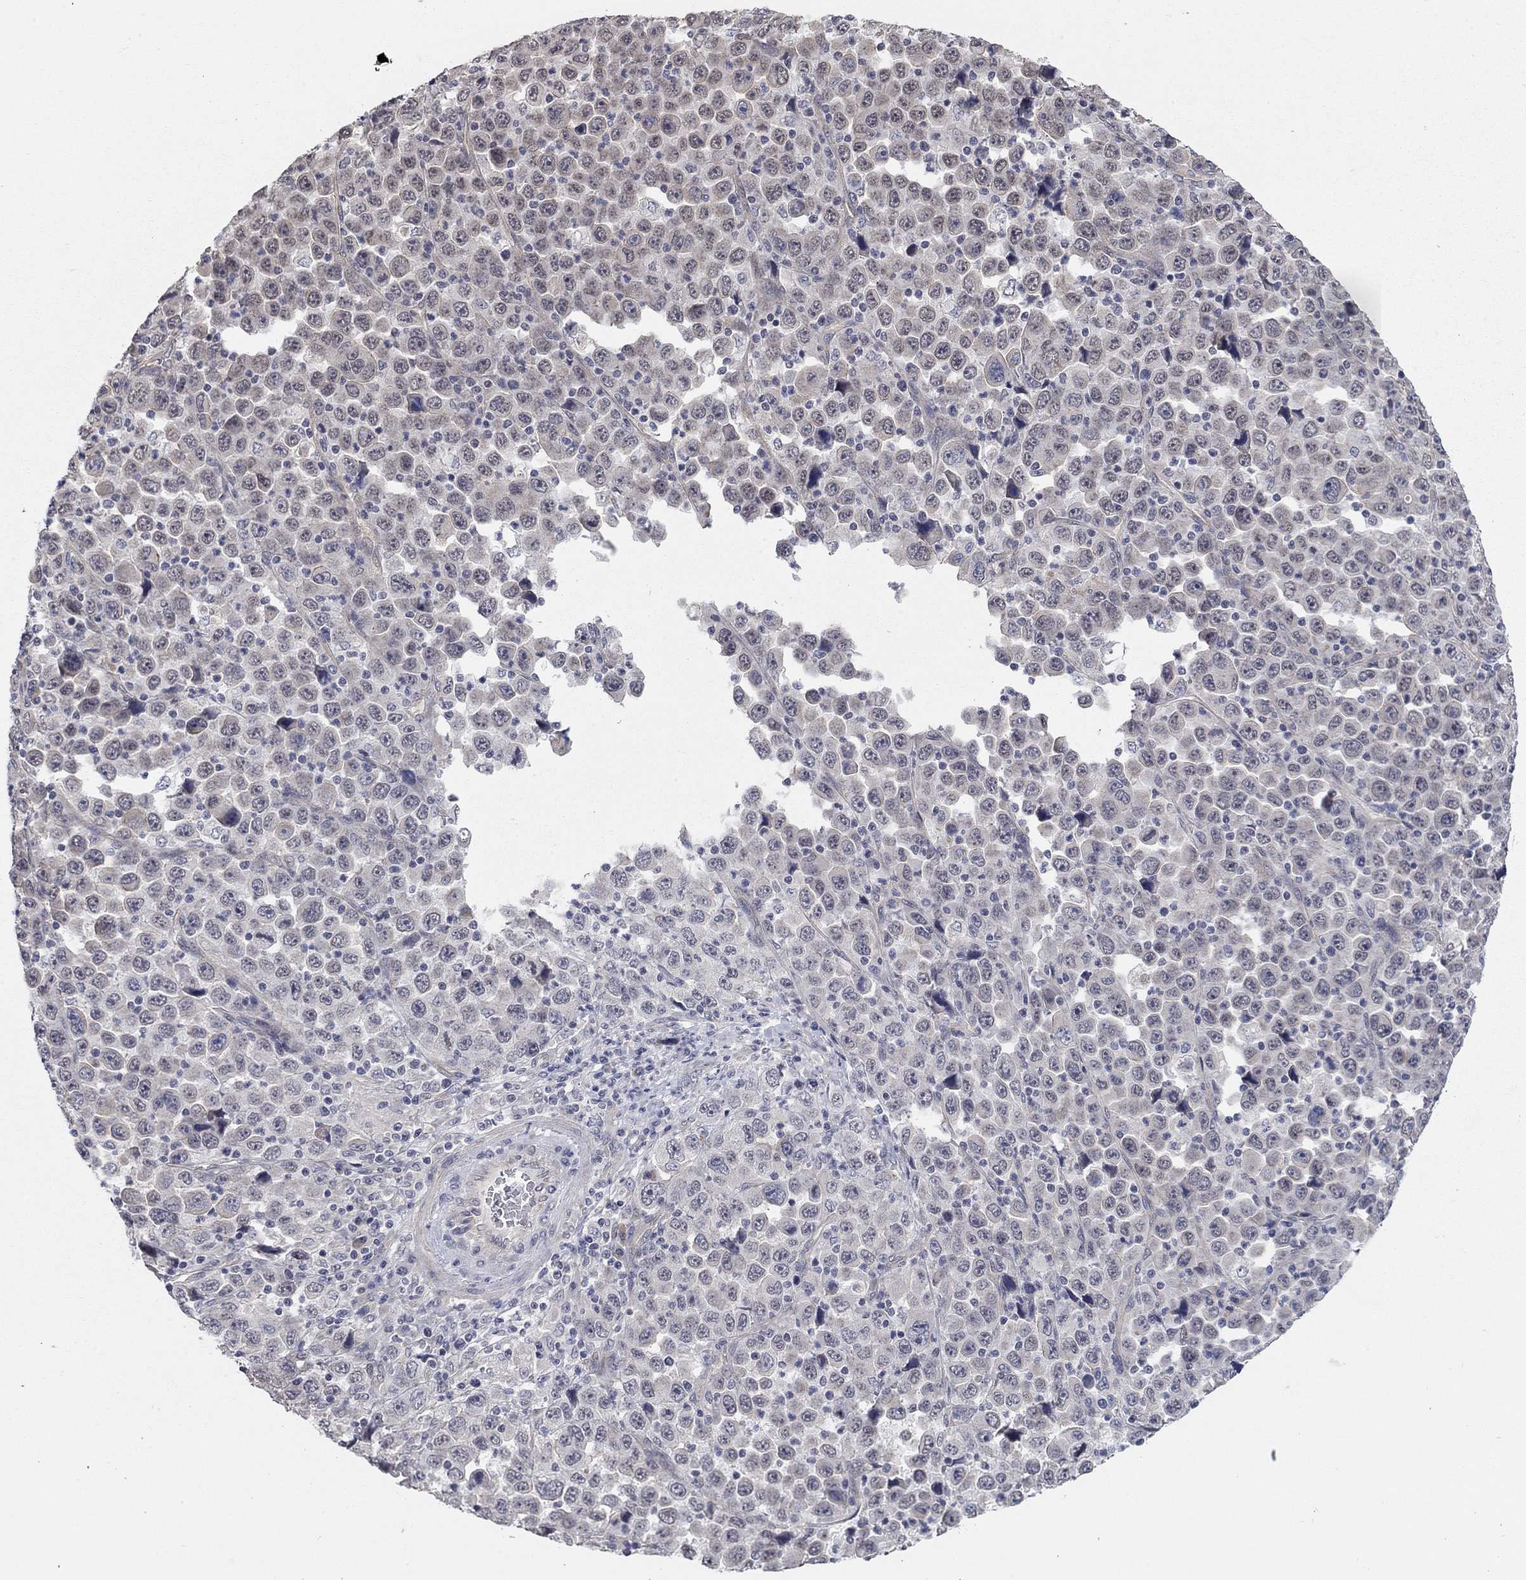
{"staining": {"intensity": "negative", "quantity": "none", "location": "none"}, "tissue": "stomach cancer", "cell_type": "Tumor cells", "image_type": "cancer", "snomed": [{"axis": "morphology", "description": "Normal tissue, NOS"}, {"axis": "morphology", "description": "Adenocarcinoma, NOS"}, {"axis": "topography", "description": "Stomach, upper"}, {"axis": "topography", "description": "Stomach"}], "caption": "Immunohistochemistry (IHC) of human adenocarcinoma (stomach) exhibits no staining in tumor cells.", "gene": "WASF3", "patient": {"sex": "male", "age": 59}}